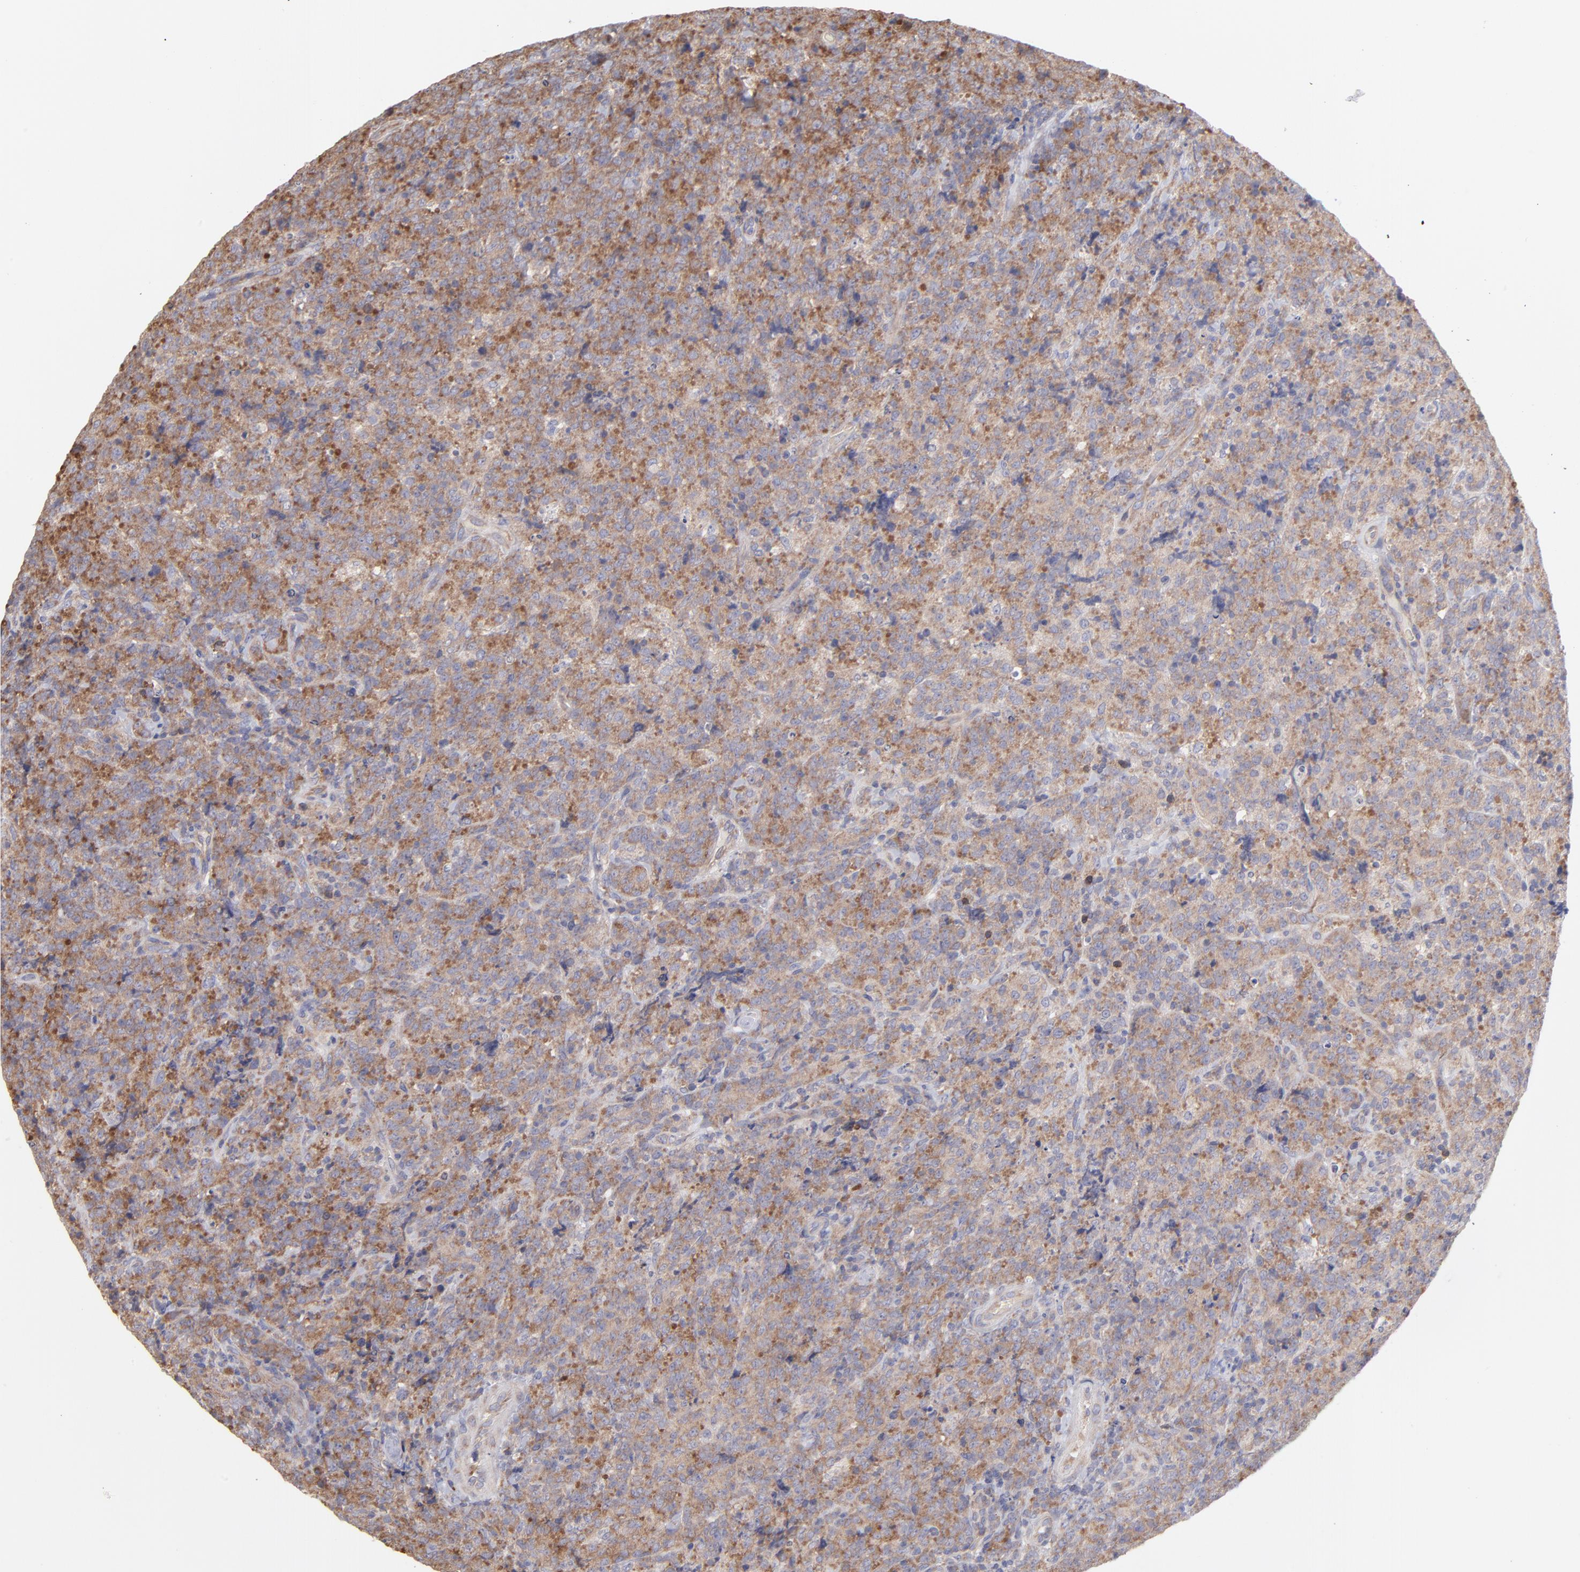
{"staining": {"intensity": "moderate", "quantity": ">75%", "location": "cytoplasmic/membranous"}, "tissue": "lymphoma", "cell_type": "Tumor cells", "image_type": "cancer", "snomed": [{"axis": "morphology", "description": "Malignant lymphoma, non-Hodgkin's type, High grade"}, {"axis": "topography", "description": "Tonsil"}], "caption": "About >75% of tumor cells in malignant lymphoma, non-Hodgkin's type (high-grade) exhibit moderate cytoplasmic/membranous protein positivity as visualized by brown immunohistochemical staining.", "gene": "RPLP0", "patient": {"sex": "female", "age": 36}}